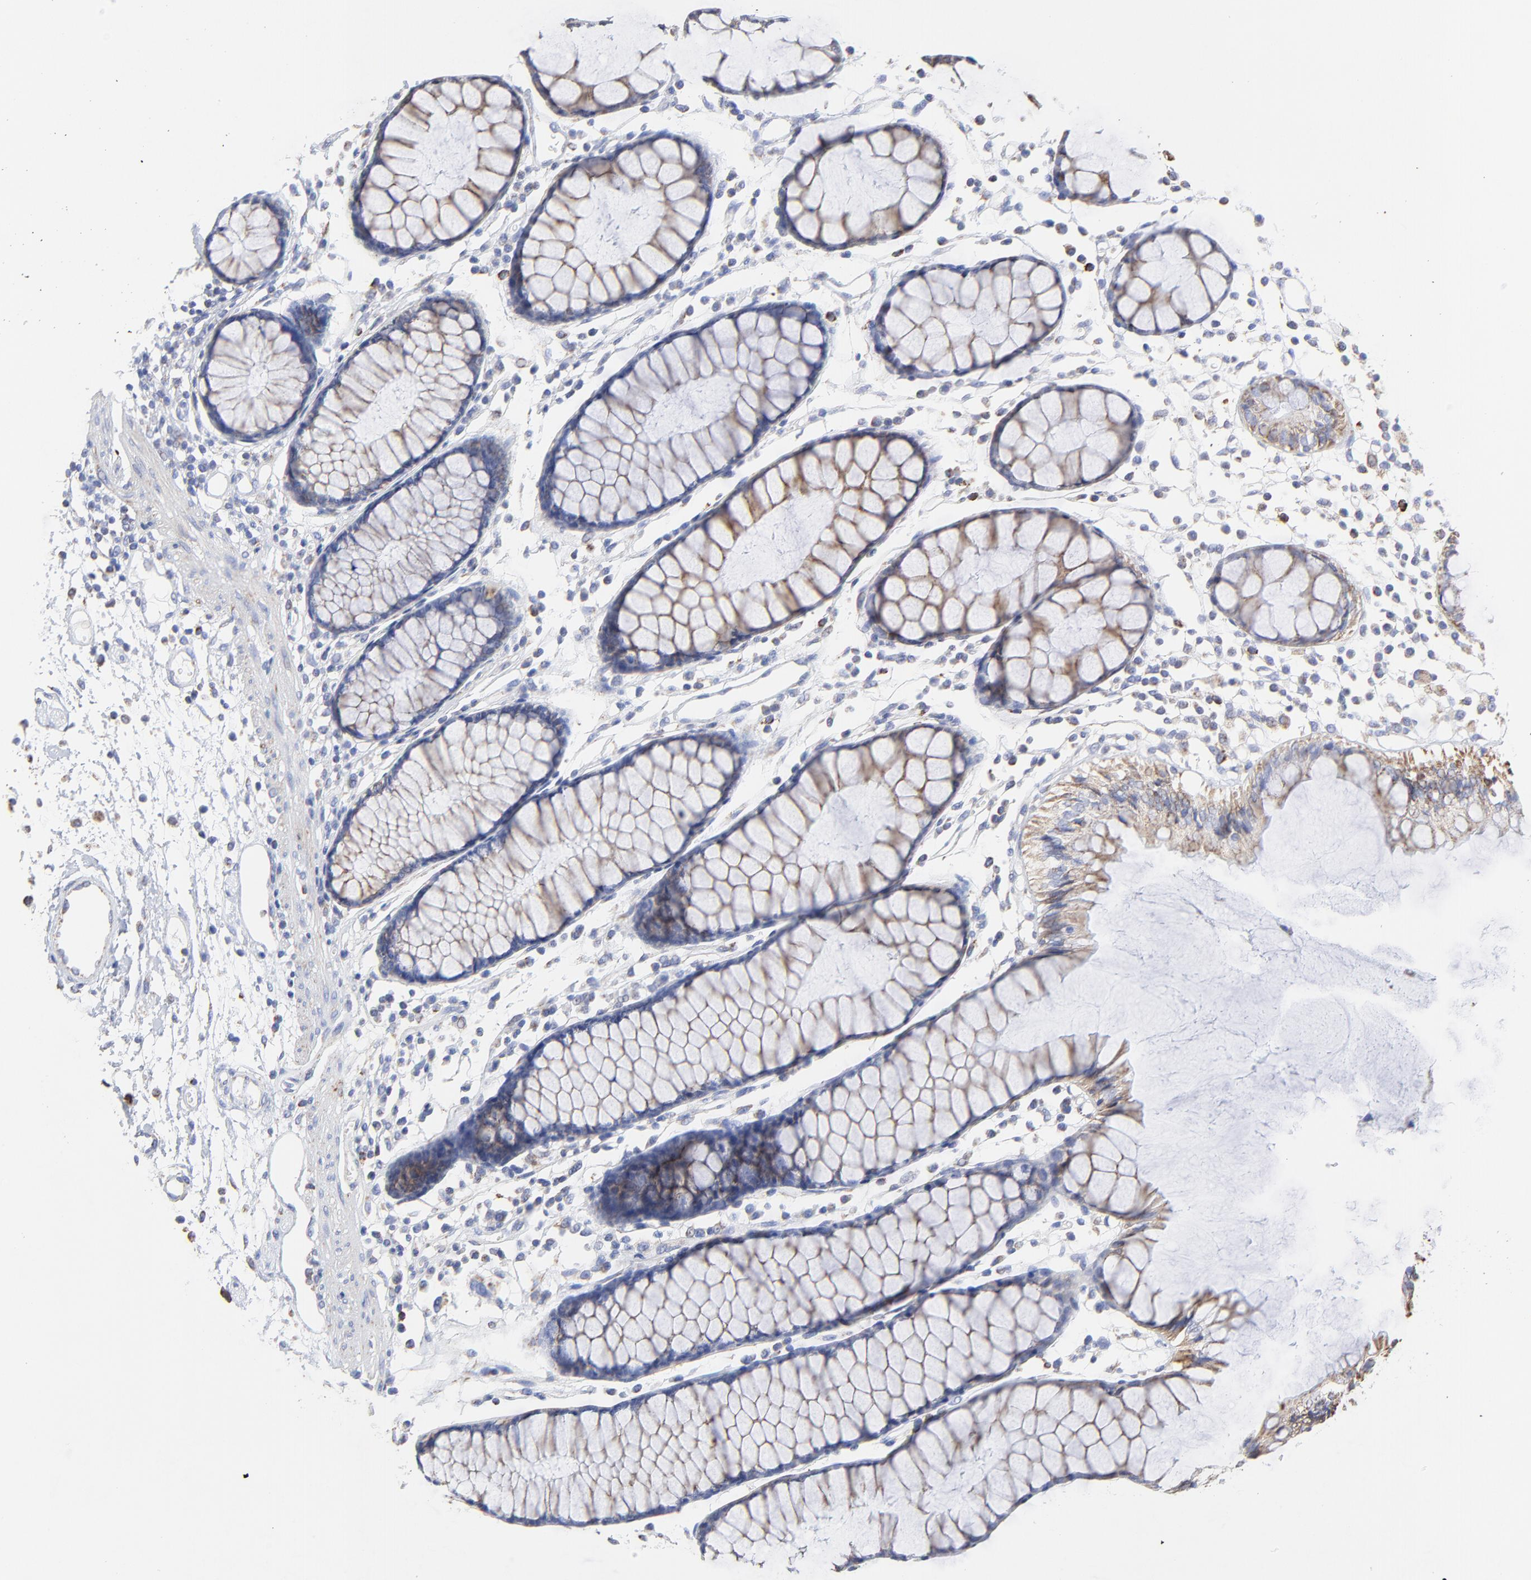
{"staining": {"intensity": "negative", "quantity": "none", "location": "none"}, "tissue": "colon", "cell_type": "Endothelial cells", "image_type": "normal", "snomed": [{"axis": "morphology", "description": "Normal tissue, NOS"}, {"axis": "topography", "description": "Colon"}], "caption": "Immunohistochemical staining of benign human colon displays no significant staining in endothelial cells.", "gene": "PINK1", "patient": {"sex": "female", "age": 78}}